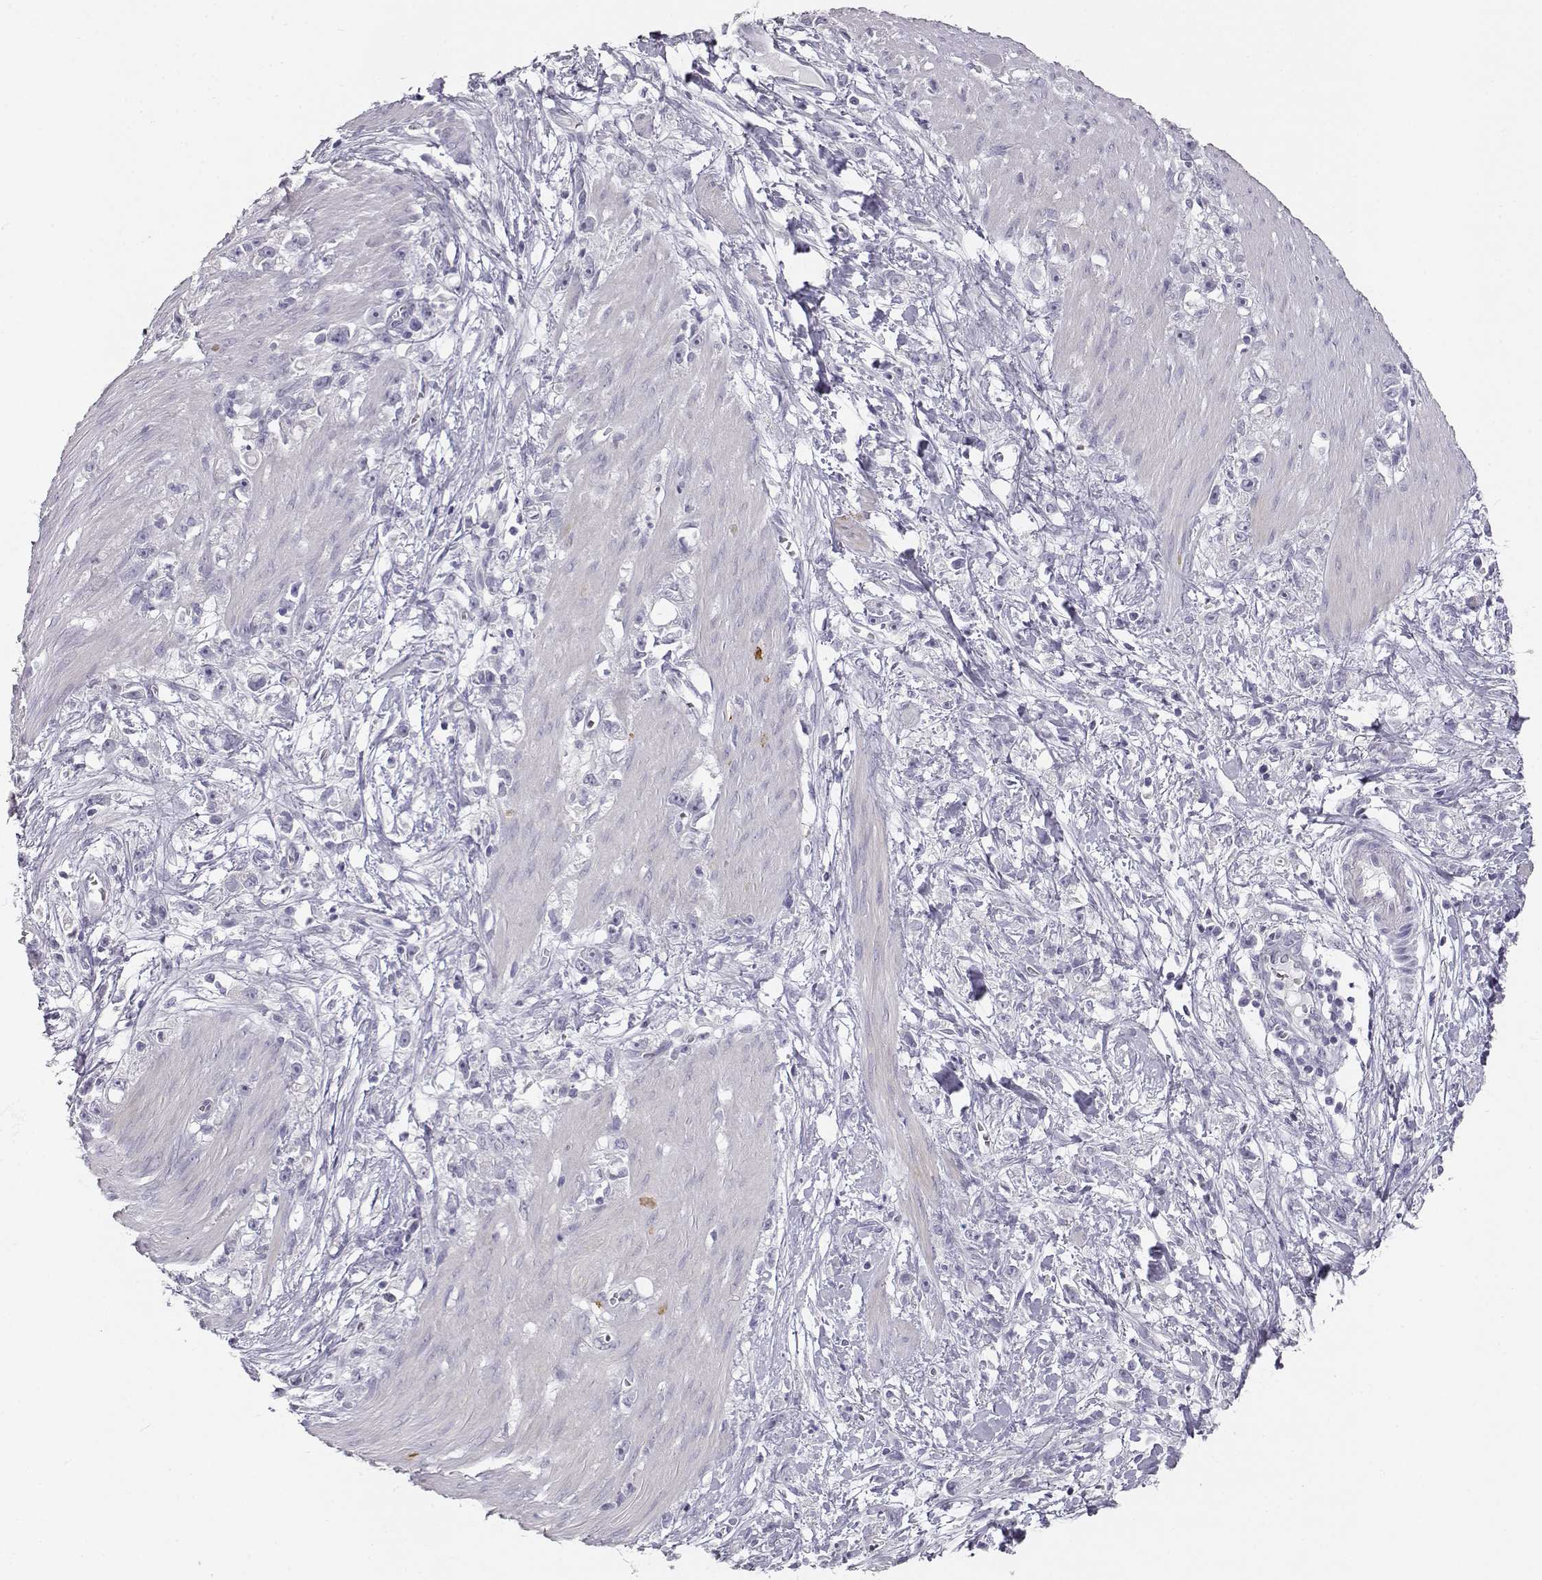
{"staining": {"intensity": "negative", "quantity": "none", "location": "none"}, "tissue": "stomach cancer", "cell_type": "Tumor cells", "image_type": "cancer", "snomed": [{"axis": "morphology", "description": "Adenocarcinoma, NOS"}, {"axis": "topography", "description": "Stomach"}], "caption": "The micrograph displays no significant expression in tumor cells of adenocarcinoma (stomach).", "gene": "MYCBPAP", "patient": {"sex": "female", "age": 59}}